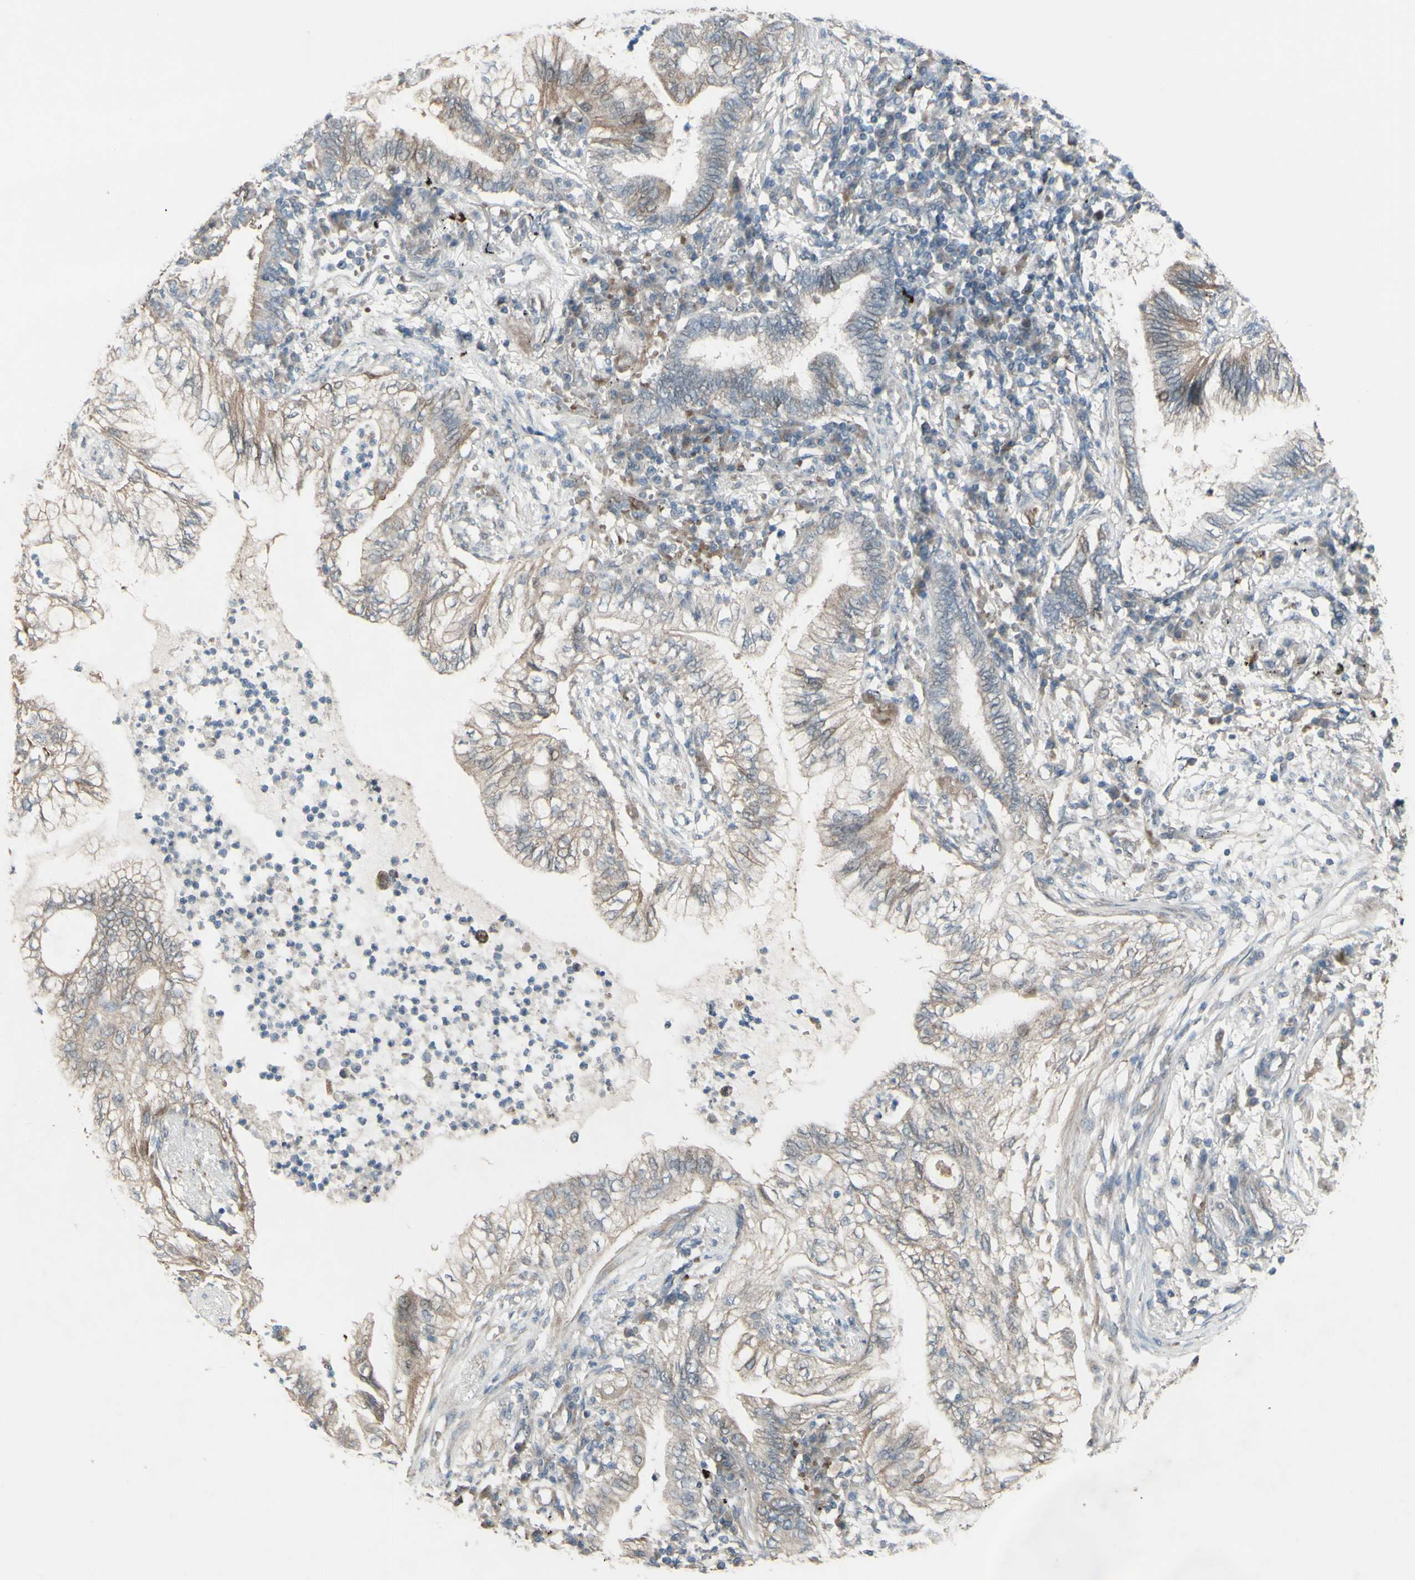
{"staining": {"intensity": "weak", "quantity": ">75%", "location": "cytoplasmic/membranous"}, "tissue": "lung cancer", "cell_type": "Tumor cells", "image_type": "cancer", "snomed": [{"axis": "morphology", "description": "Normal tissue, NOS"}, {"axis": "morphology", "description": "Adenocarcinoma, NOS"}, {"axis": "topography", "description": "Bronchus"}, {"axis": "topography", "description": "Lung"}], "caption": "Human lung cancer stained with a brown dye exhibits weak cytoplasmic/membranous positive positivity in about >75% of tumor cells.", "gene": "GRAMD1B", "patient": {"sex": "female", "age": 70}}